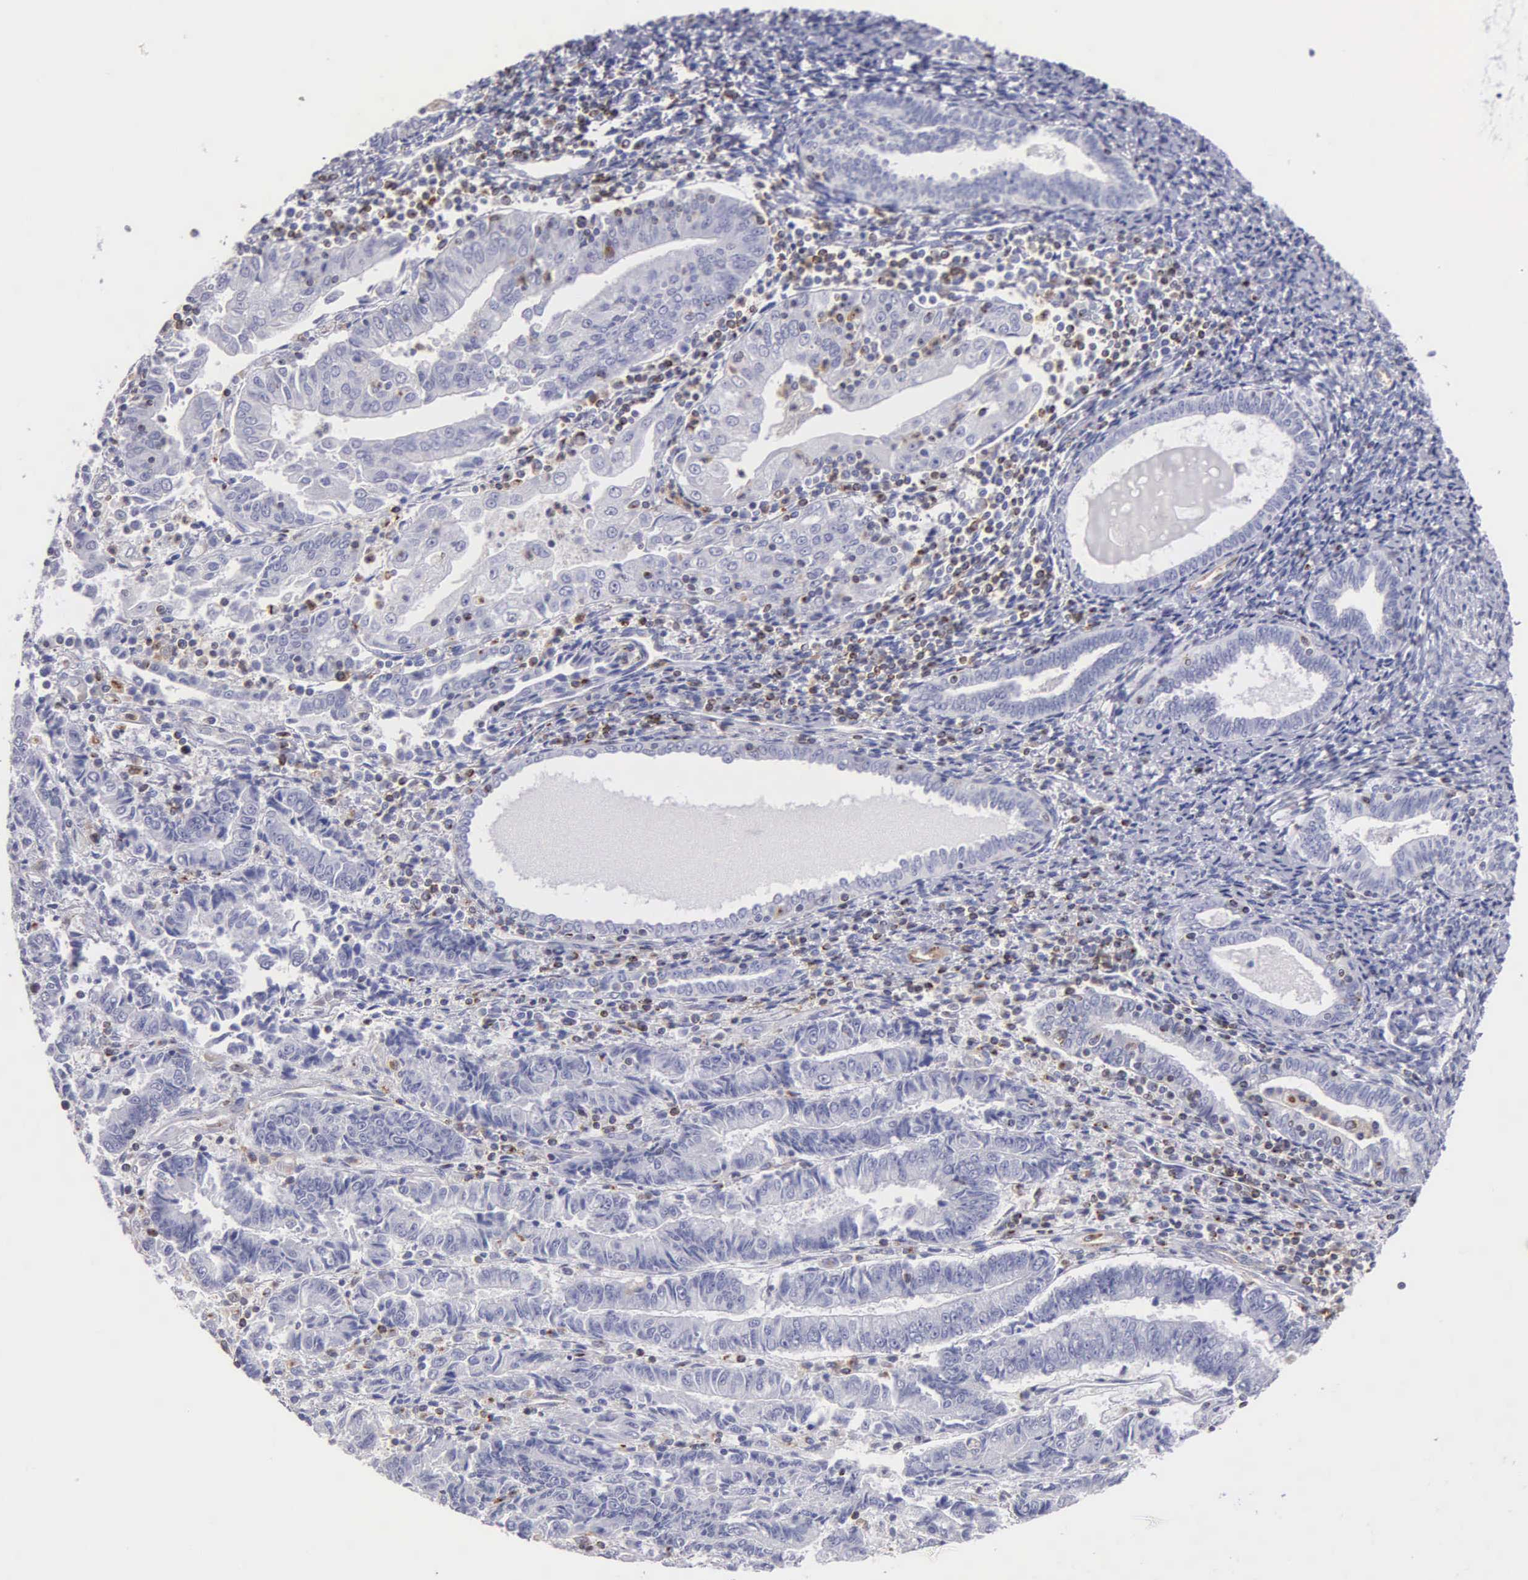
{"staining": {"intensity": "negative", "quantity": "none", "location": "none"}, "tissue": "endometrial cancer", "cell_type": "Tumor cells", "image_type": "cancer", "snomed": [{"axis": "morphology", "description": "Adenocarcinoma, NOS"}, {"axis": "topography", "description": "Endometrium"}], "caption": "Immunohistochemical staining of adenocarcinoma (endometrial) demonstrates no significant expression in tumor cells.", "gene": "SRGN", "patient": {"sex": "female", "age": 75}}